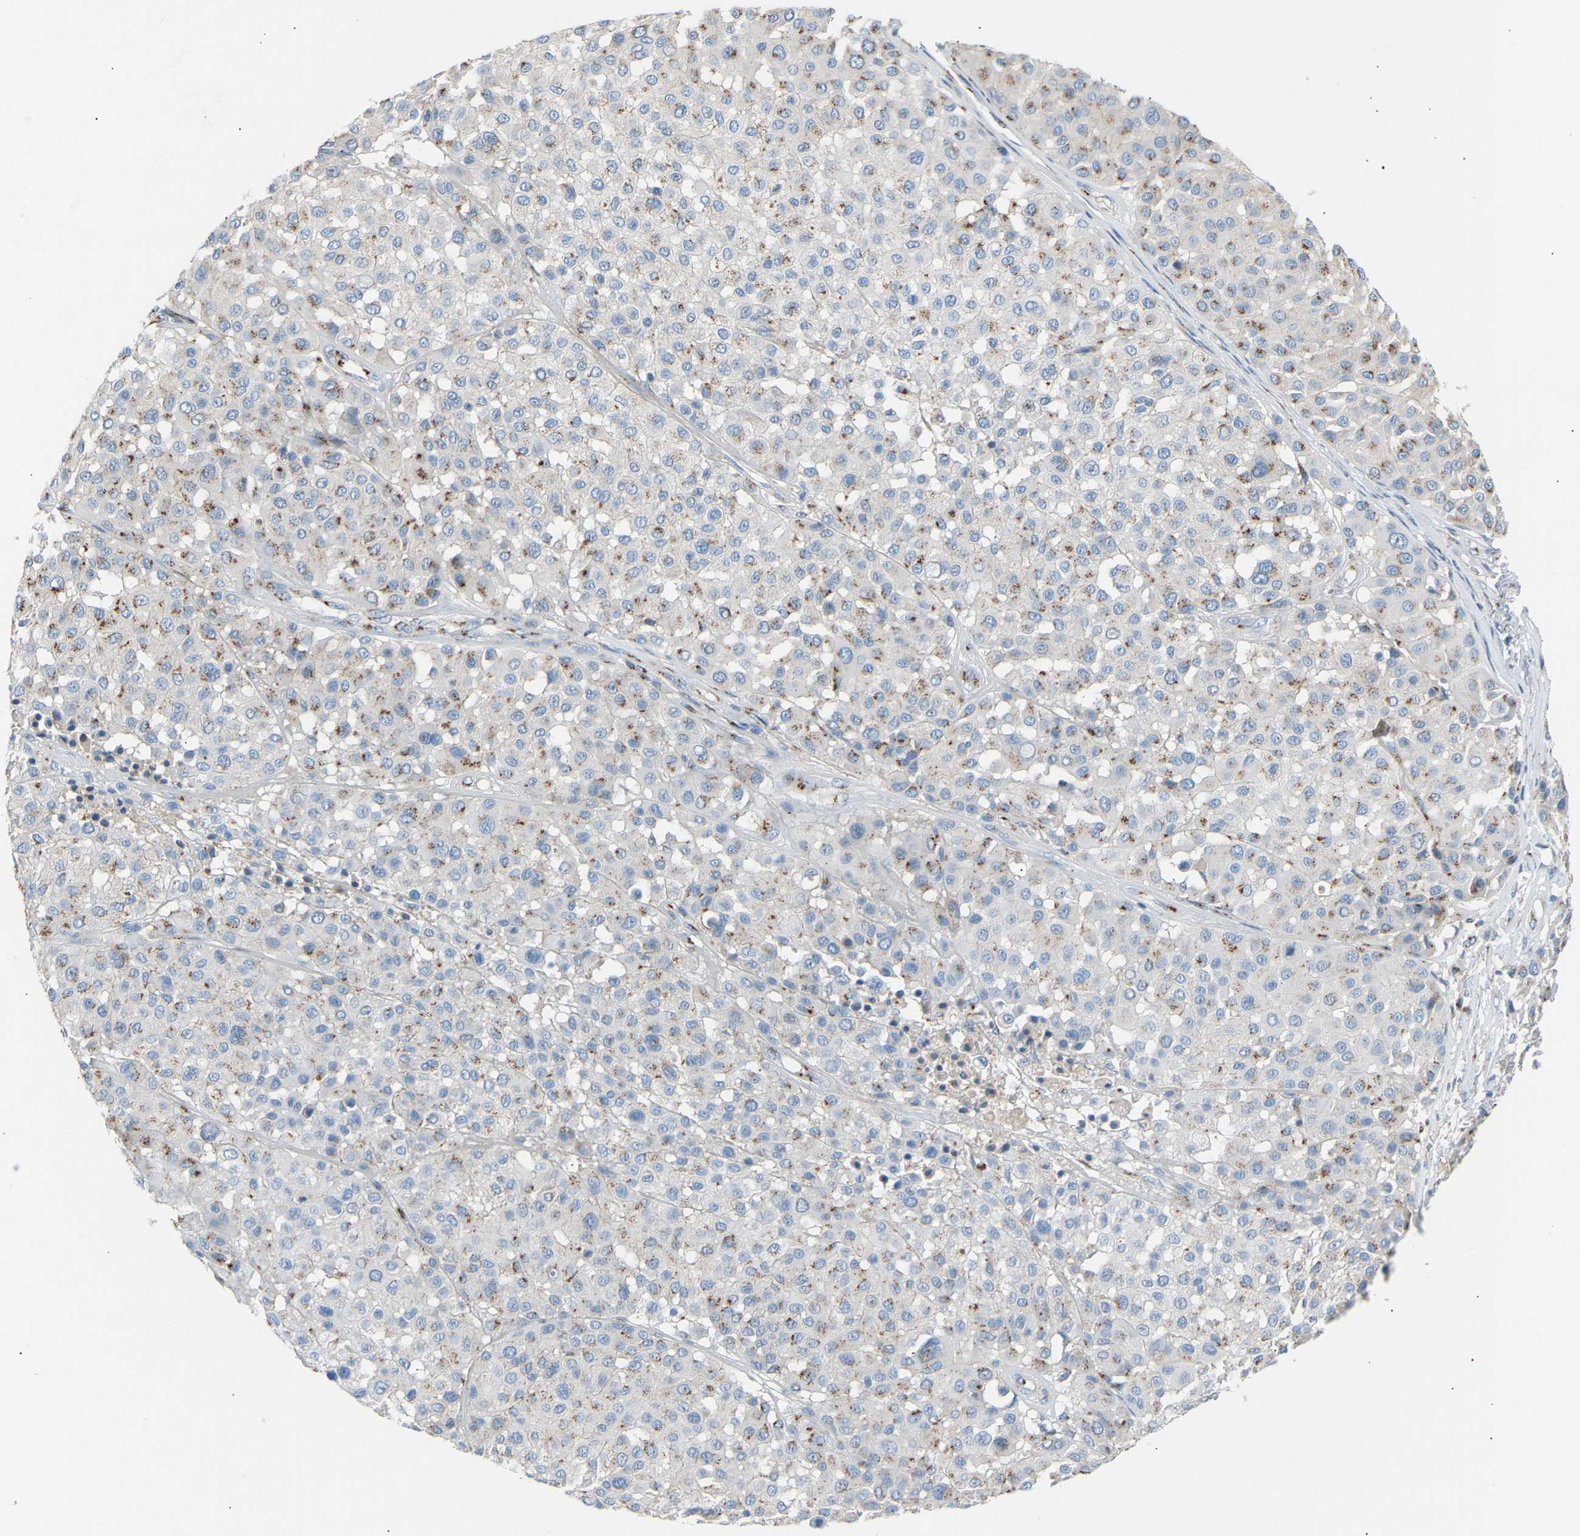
{"staining": {"intensity": "moderate", "quantity": "25%-75%", "location": "cytoplasmic/membranous"}, "tissue": "melanoma", "cell_type": "Tumor cells", "image_type": "cancer", "snomed": [{"axis": "morphology", "description": "Malignant melanoma, Metastatic site"}, {"axis": "topography", "description": "Soft tissue"}], "caption": "Tumor cells demonstrate moderate cytoplasmic/membranous staining in approximately 25%-75% of cells in malignant melanoma (metastatic site).", "gene": "CYREN", "patient": {"sex": "male", "age": 41}}